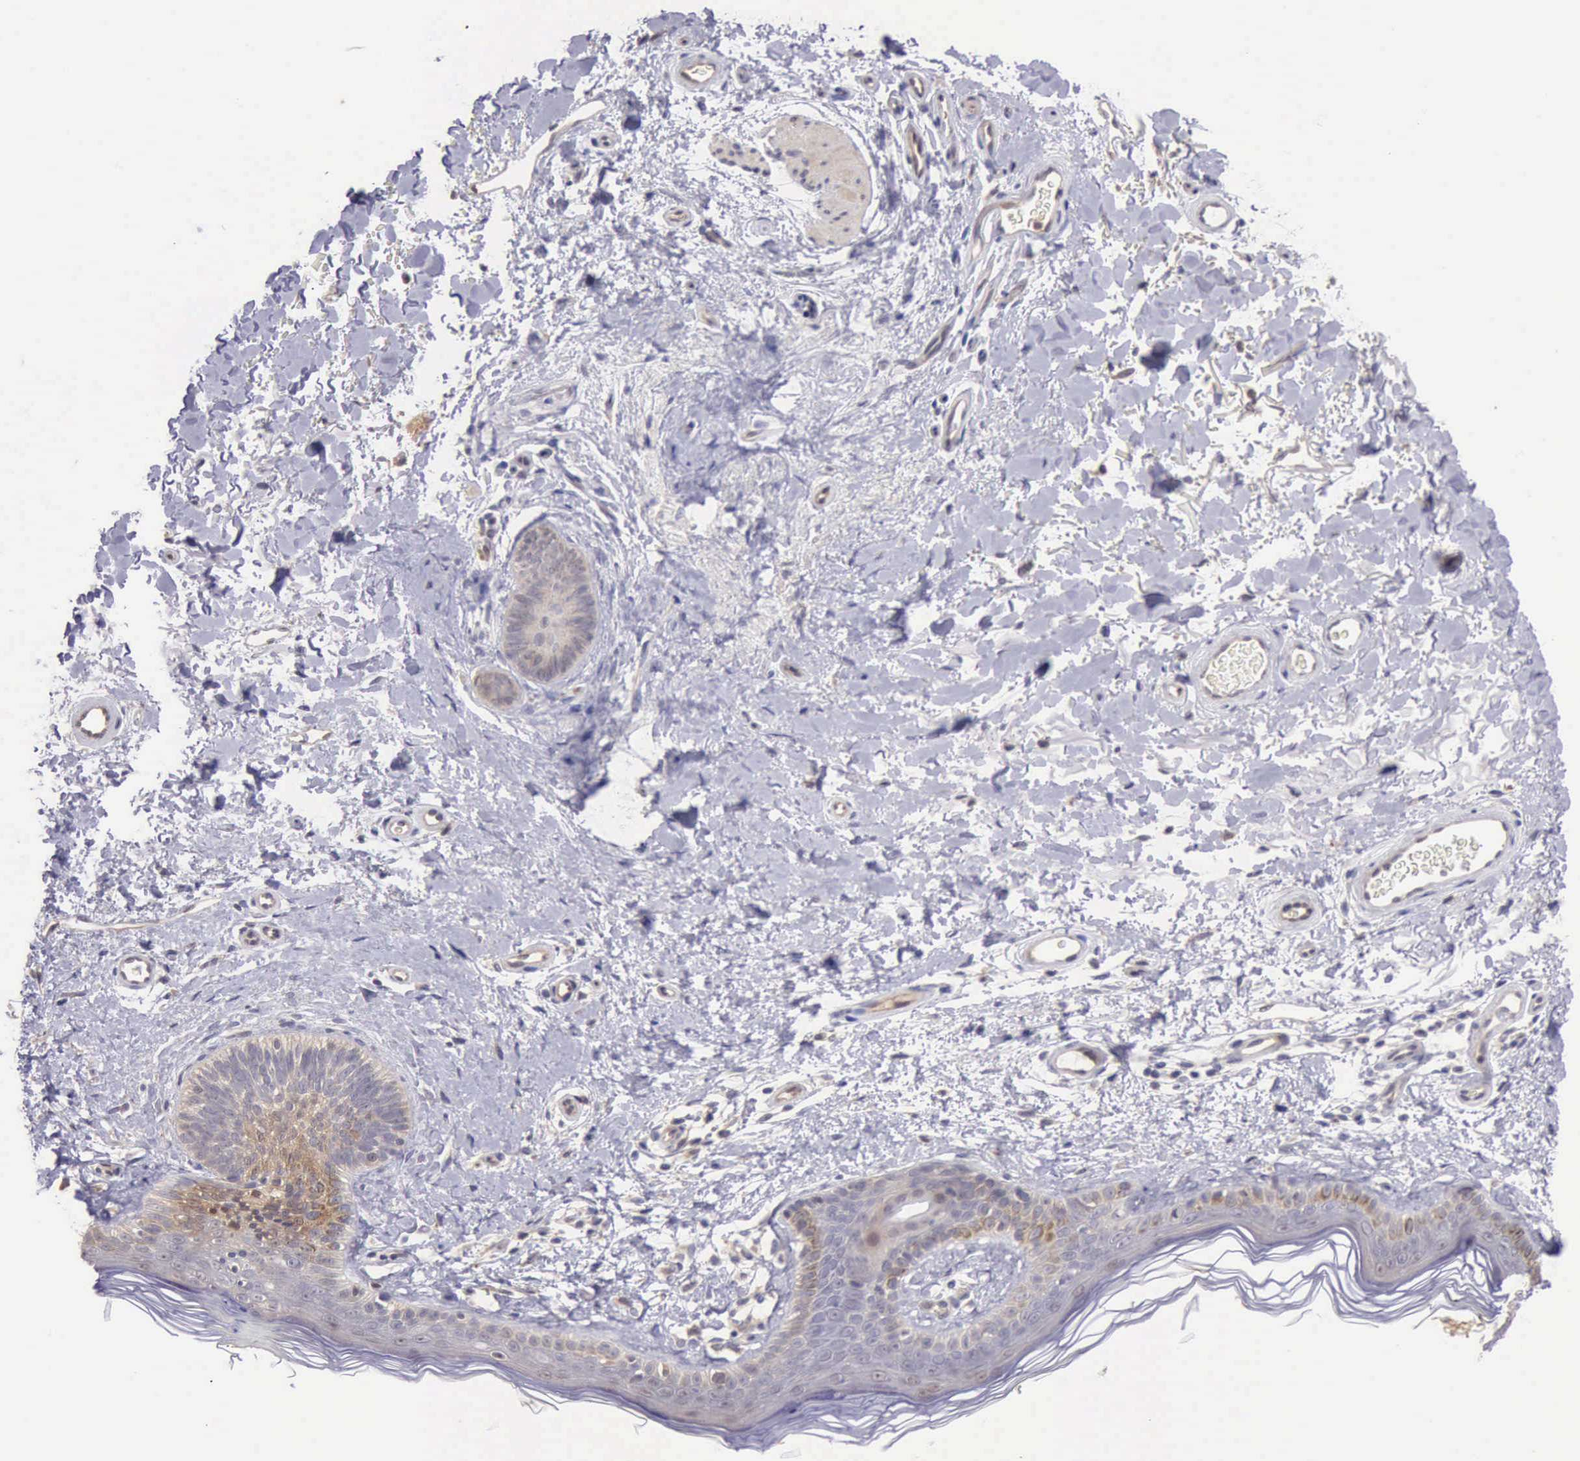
{"staining": {"intensity": "negative", "quantity": "none", "location": "none"}, "tissue": "skin", "cell_type": "Fibroblasts", "image_type": "normal", "snomed": [{"axis": "morphology", "description": "Normal tissue, NOS"}, {"axis": "topography", "description": "Skin"}], "caption": "A histopathology image of skin stained for a protein demonstrates no brown staining in fibroblasts. Nuclei are stained in blue.", "gene": "DNAJB7", "patient": {"sex": "male", "age": 63}}